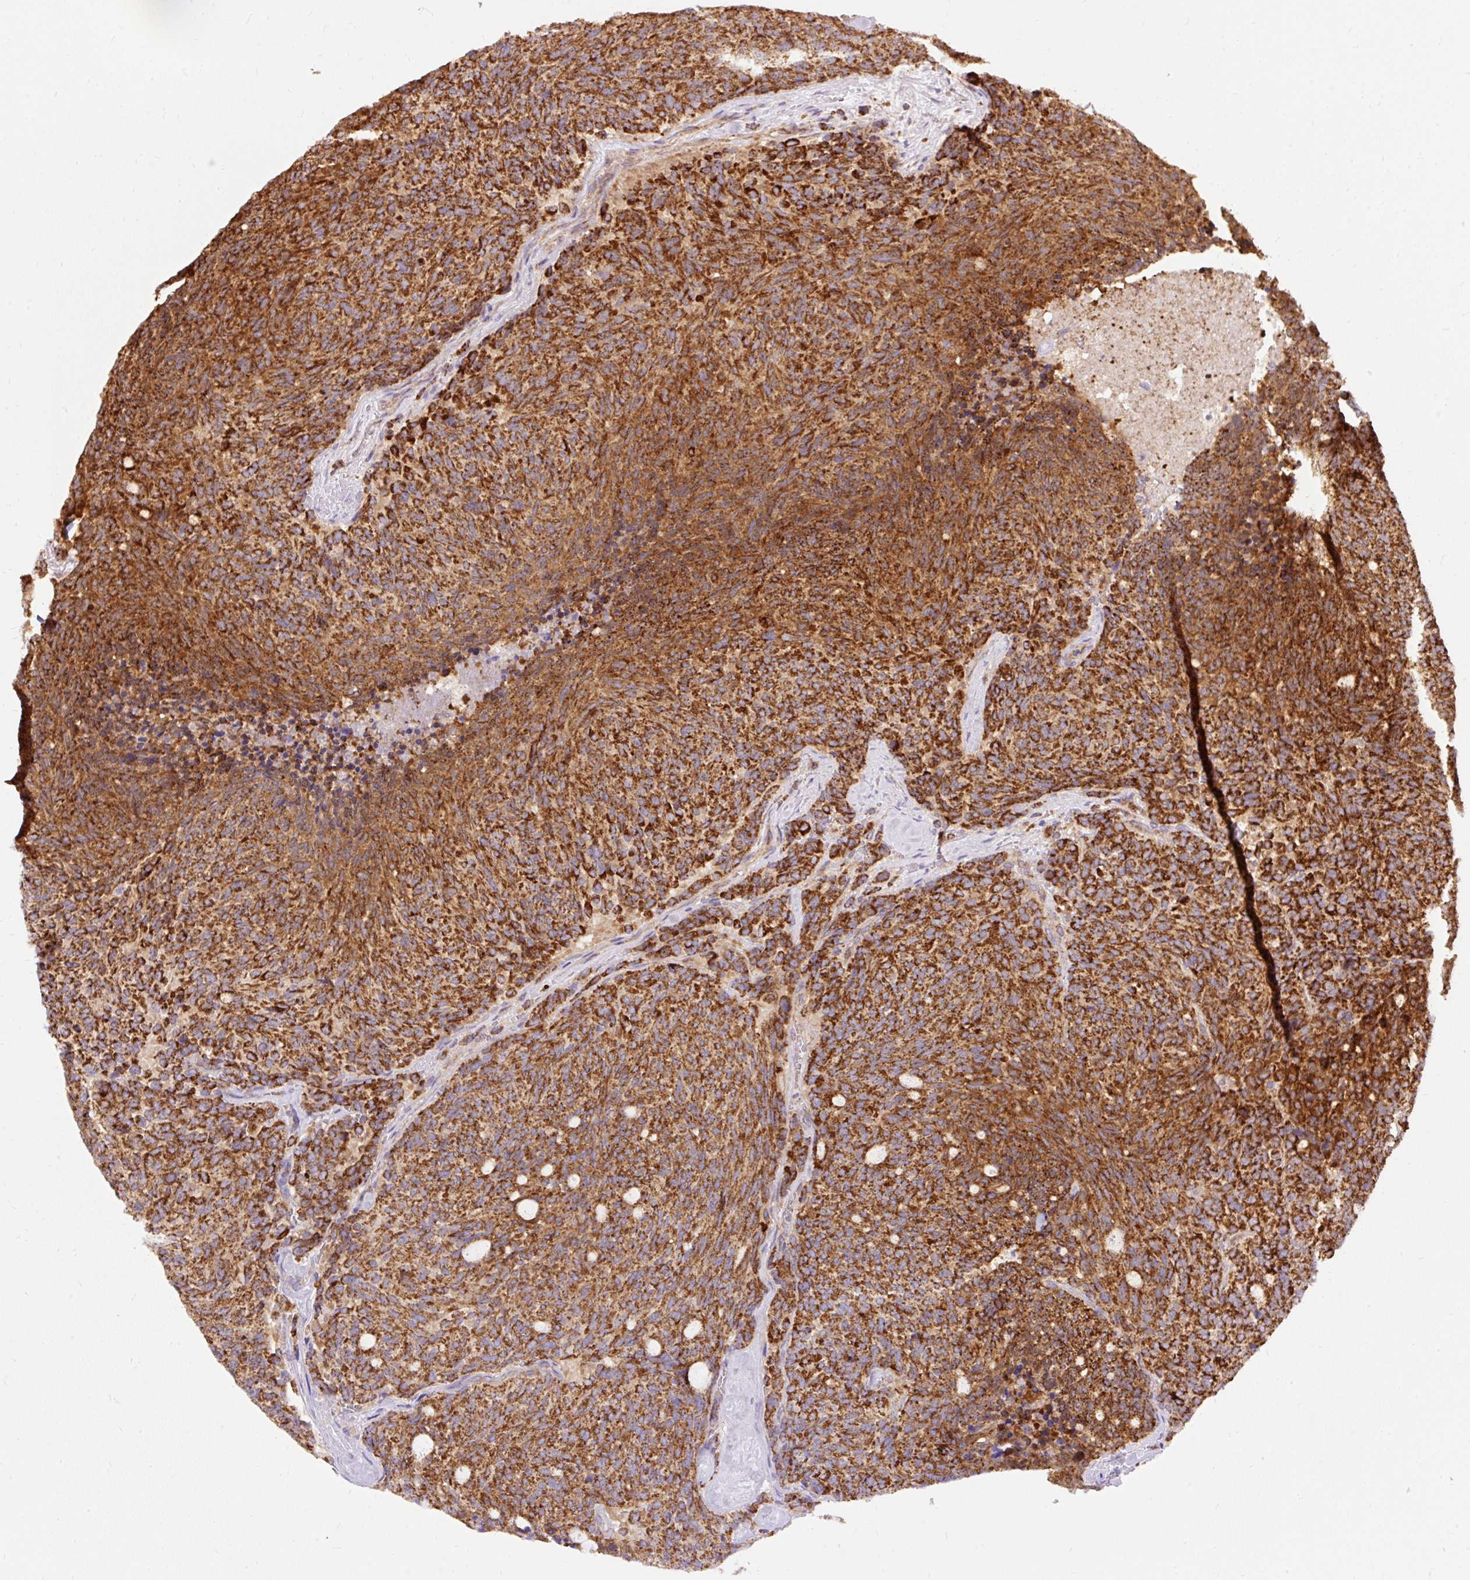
{"staining": {"intensity": "strong", "quantity": ">75%", "location": "cytoplasmic/membranous"}, "tissue": "carcinoid", "cell_type": "Tumor cells", "image_type": "cancer", "snomed": [{"axis": "morphology", "description": "Carcinoid, malignant, NOS"}, {"axis": "topography", "description": "Pancreas"}], "caption": "Immunohistochemical staining of carcinoid (malignant) shows high levels of strong cytoplasmic/membranous positivity in approximately >75% of tumor cells. (DAB (3,3'-diaminobenzidine) = brown stain, brightfield microscopy at high magnification).", "gene": "CEP290", "patient": {"sex": "female", "age": 54}}